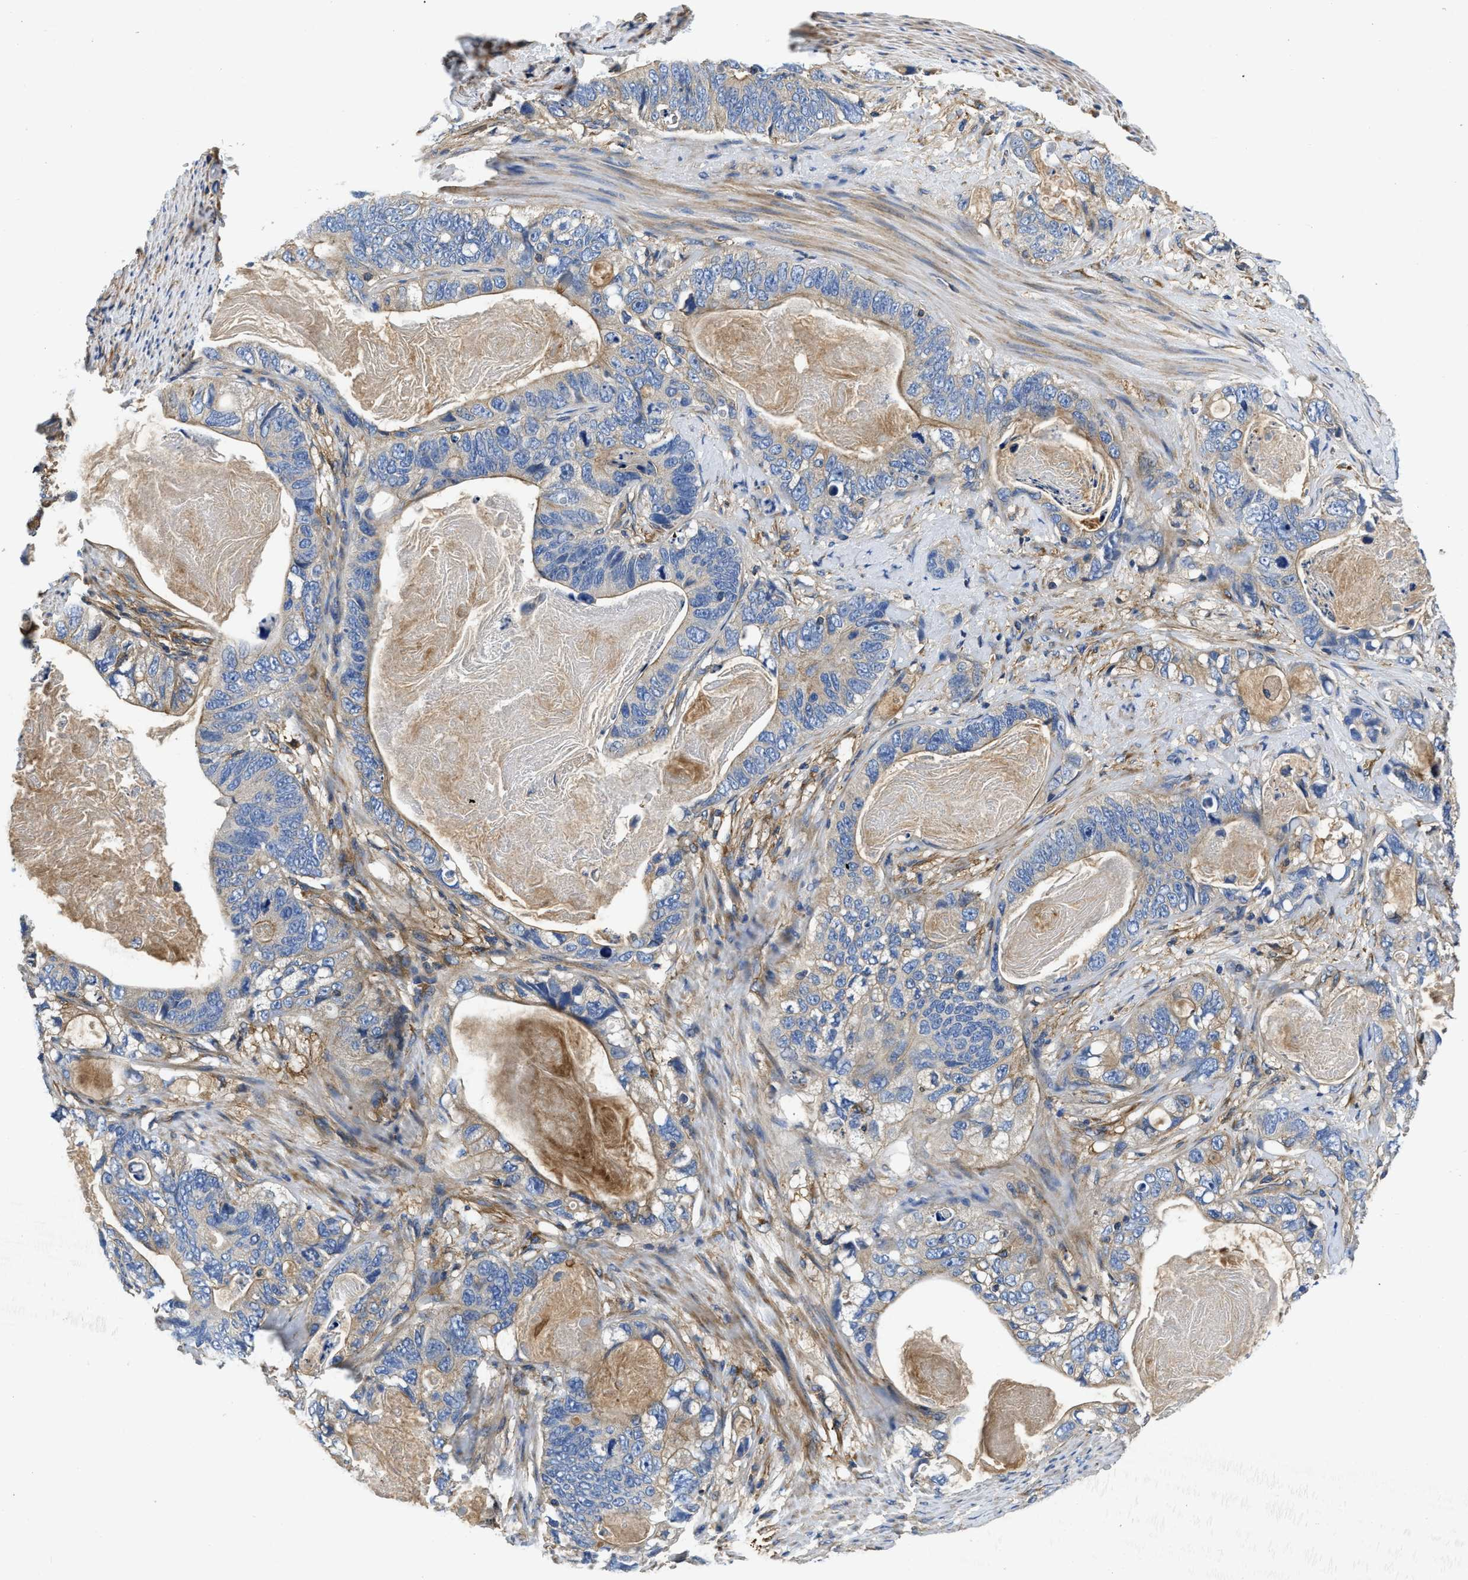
{"staining": {"intensity": "weak", "quantity": "25%-75%", "location": "cytoplasmic/membranous"}, "tissue": "stomach cancer", "cell_type": "Tumor cells", "image_type": "cancer", "snomed": [{"axis": "morphology", "description": "Normal tissue, NOS"}, {"axis": "morphology", "description": "Adenocarcinoma, NOS"}, {"axis": "topography", "description": "Stomach"}], "caption": "An immunohistochemistry histopathology image of neoplastic tissue is shown. Protein staining in brown shows weak cytoplasmic/membranous positivity in stomach cancer (adenocarcinoma) within tumor cells. (DAB = brown stain, brightfield microscopy at high magnification).", "gene": "STAT2", "patient": {"sex": "female", "age": 89}}